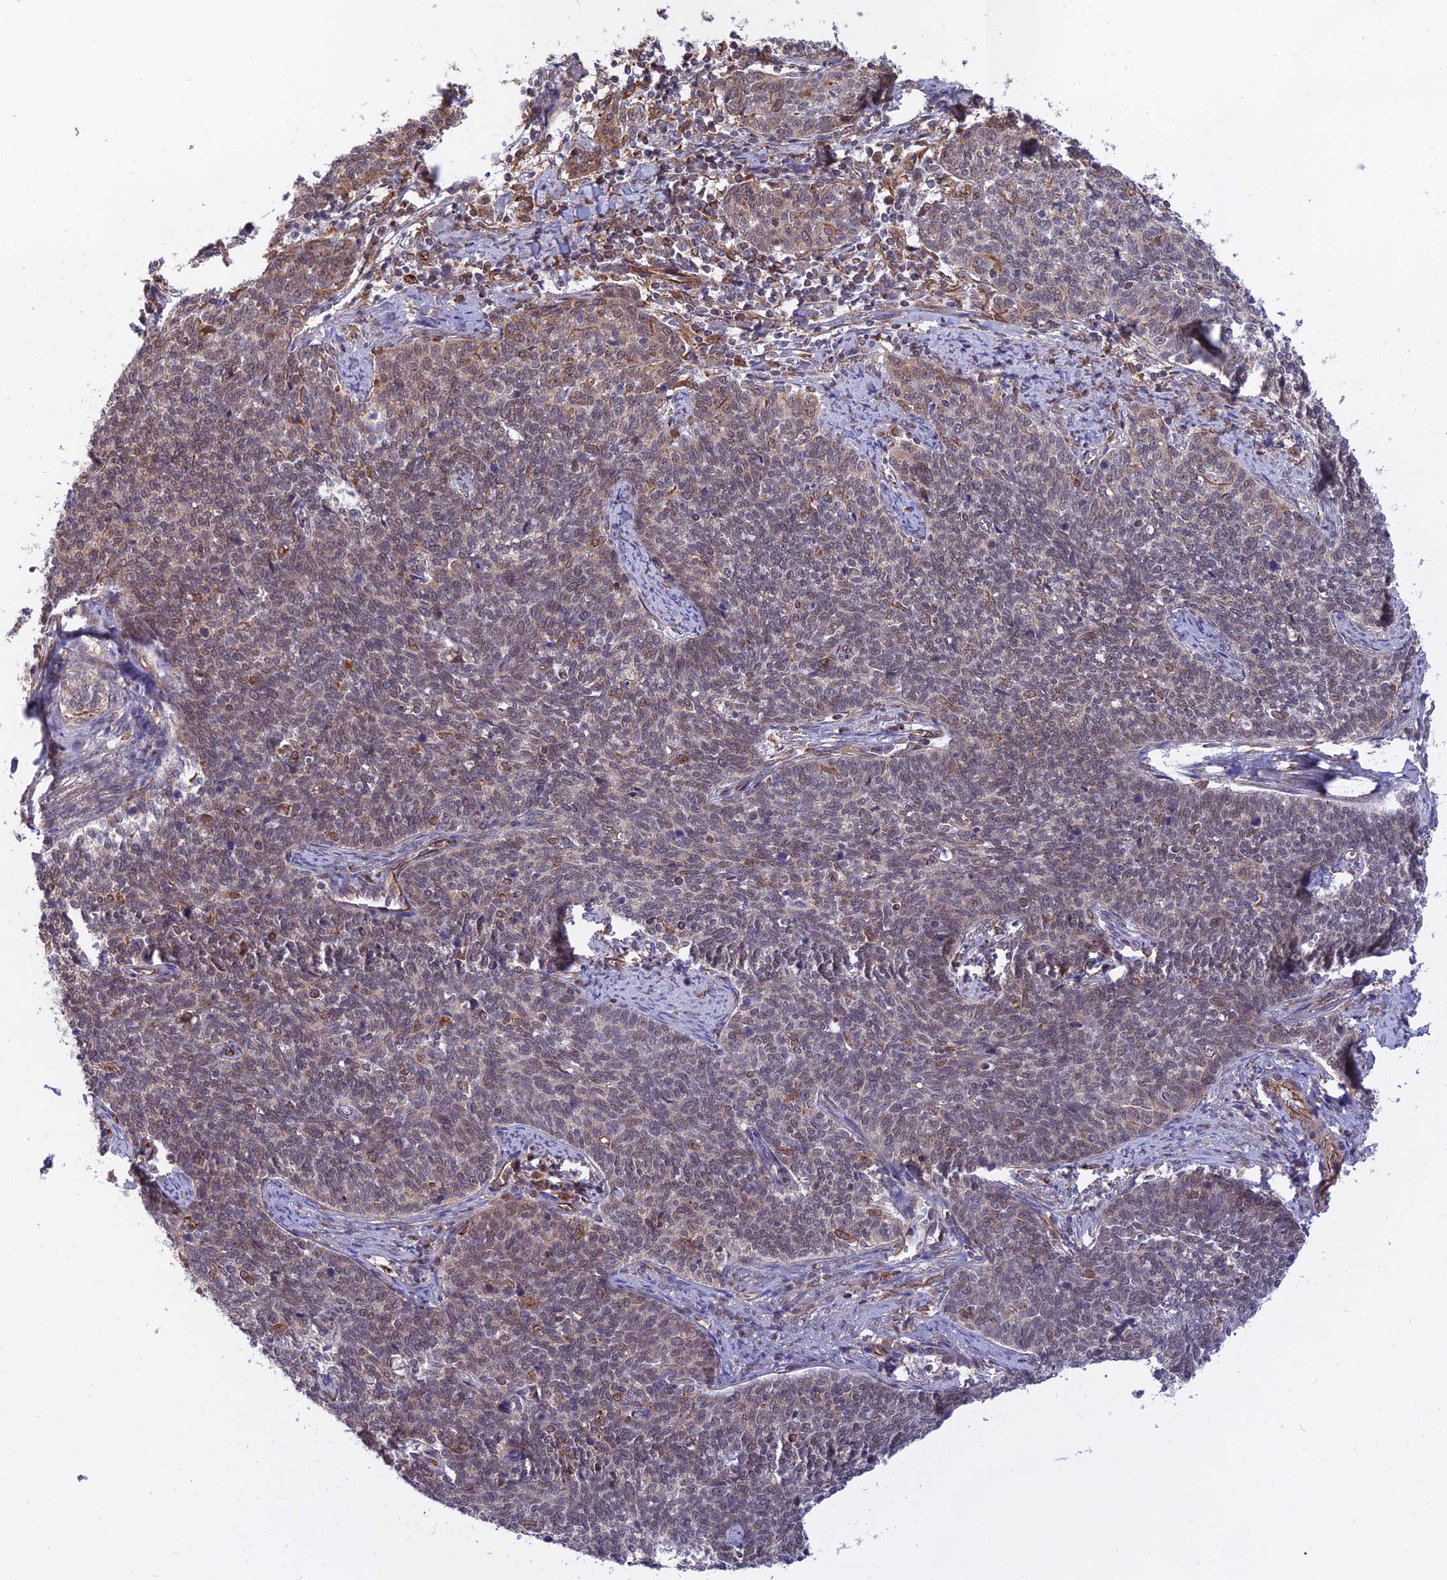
{"staining": {"intensity": "weak", "quantity": "25%-75%", "location": "nuclear"}, "tissue": "cervical cancer", "cell_type": "Tumor cells", "image_type": "cancer", "snomed": [{"axis": "morphology", "description": "Squamous cell carcinoma, NOS"}, {"axis": "topography", "description": "Cervix"}], "caption": "Immunohistochemical staining of human squamous cell carcinoma (cervical) reveals low levels of weak nuclear protein staining in approximately 25%-75% of tumor cells. (DAB = brown stain, brightfield microscopy at high magnification).", "gene": "PAGR1", "patient": {"sex": "female", "age": 39}}